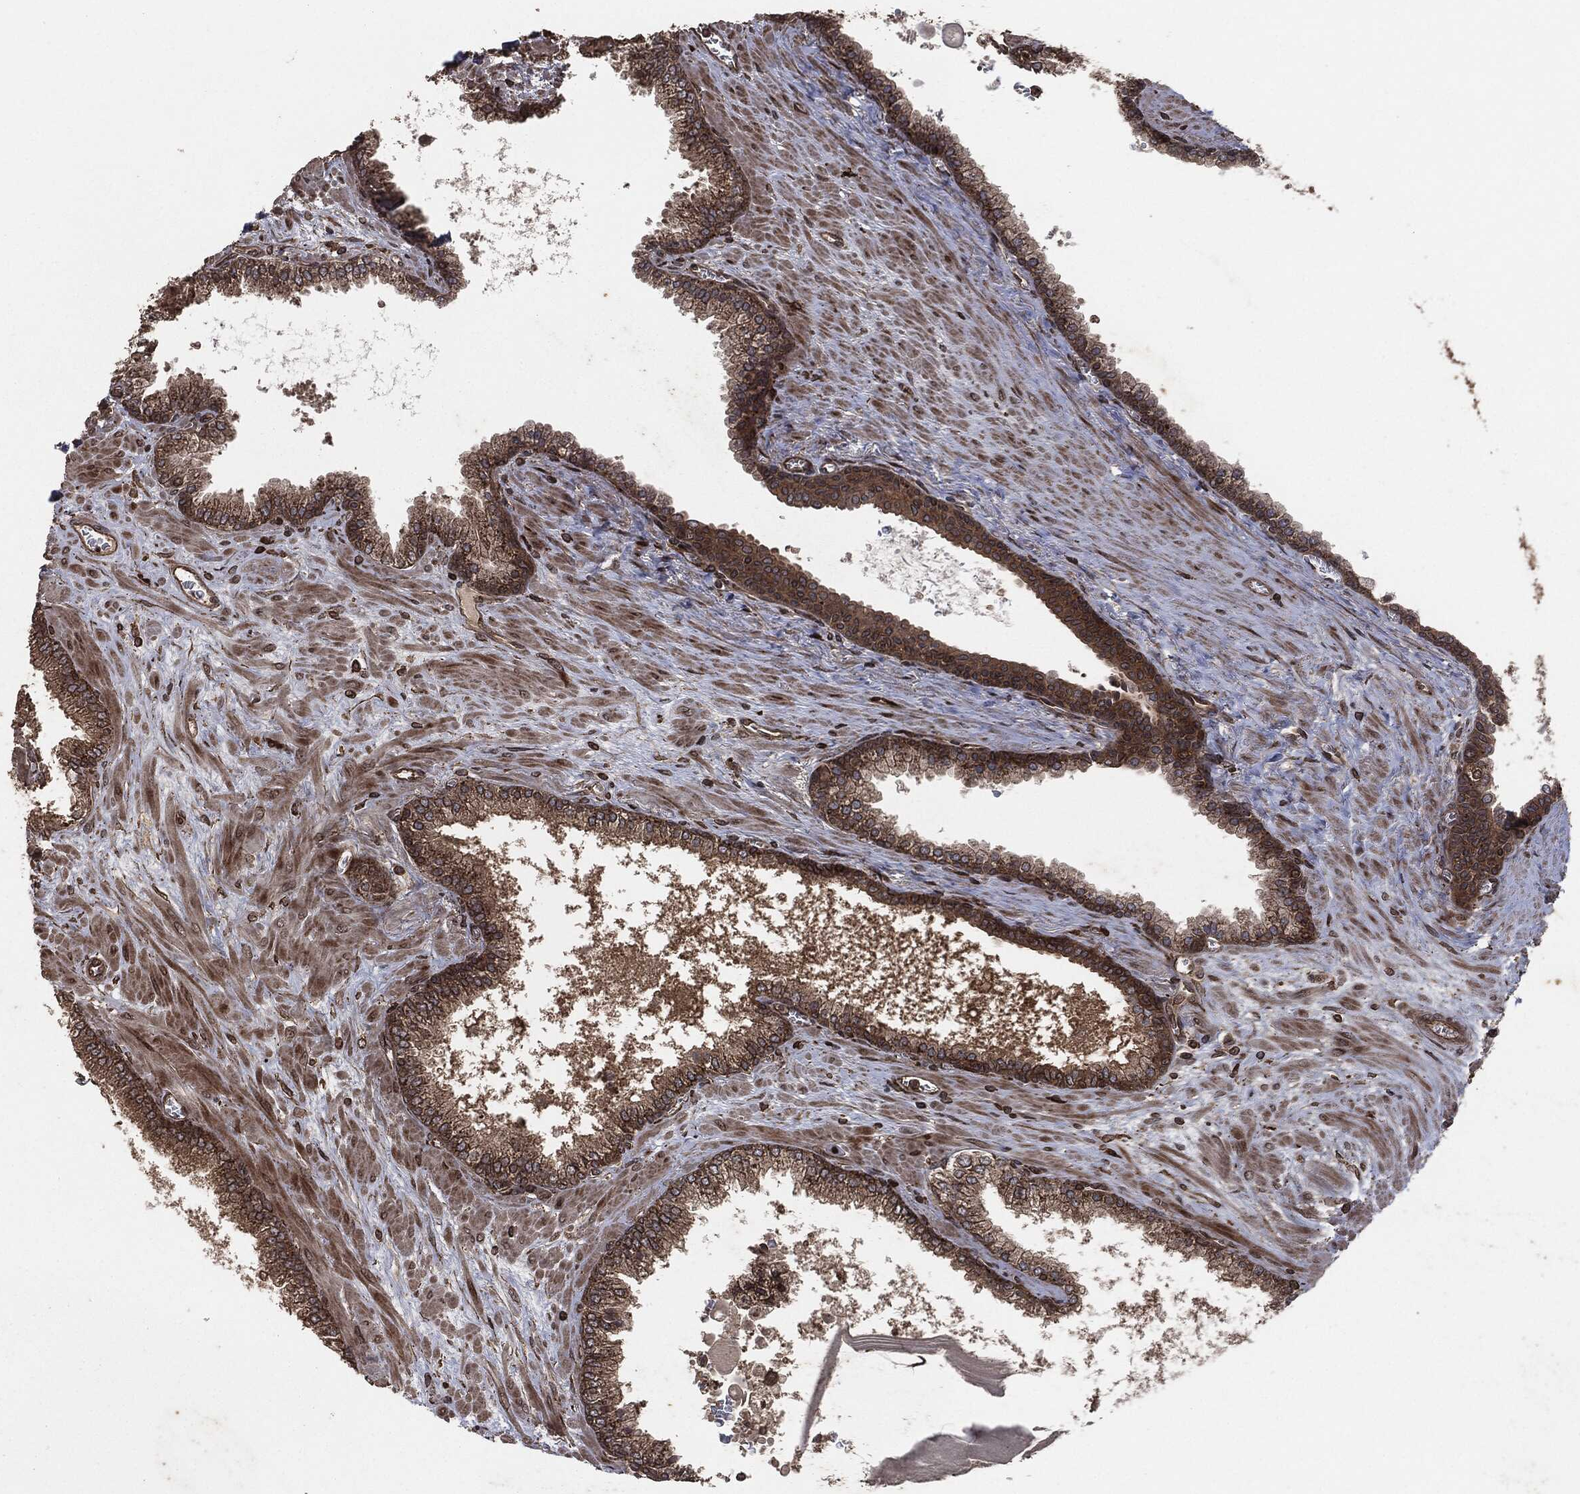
{"staining": {"intensity": "moderate", "quantity": ">75%", "location": "cytoplasmic/membranous"}, "tissue": "prostate cancer", "cell_type": "Tumor cells", "image_type": "cancer", "snomed": [{"axis": "morphology", "description": "Adenocarcinoma, NOS"}, {"axis": "topography", "description": "Prostate"}], "caption": "Protein expression analysis of human prostate adenocarcinoma reveals moderate cytoplasmic/membranous positivity in approximately >75% of tumor cells. The staining was performed using DAB (3,3'-diaminobenzidine), with brown indicating positive protein expression. Nuclei are stained blue with hematoxylin.", "gene": "IFIT1", "patient": {"sex": "male", "age": 56}}